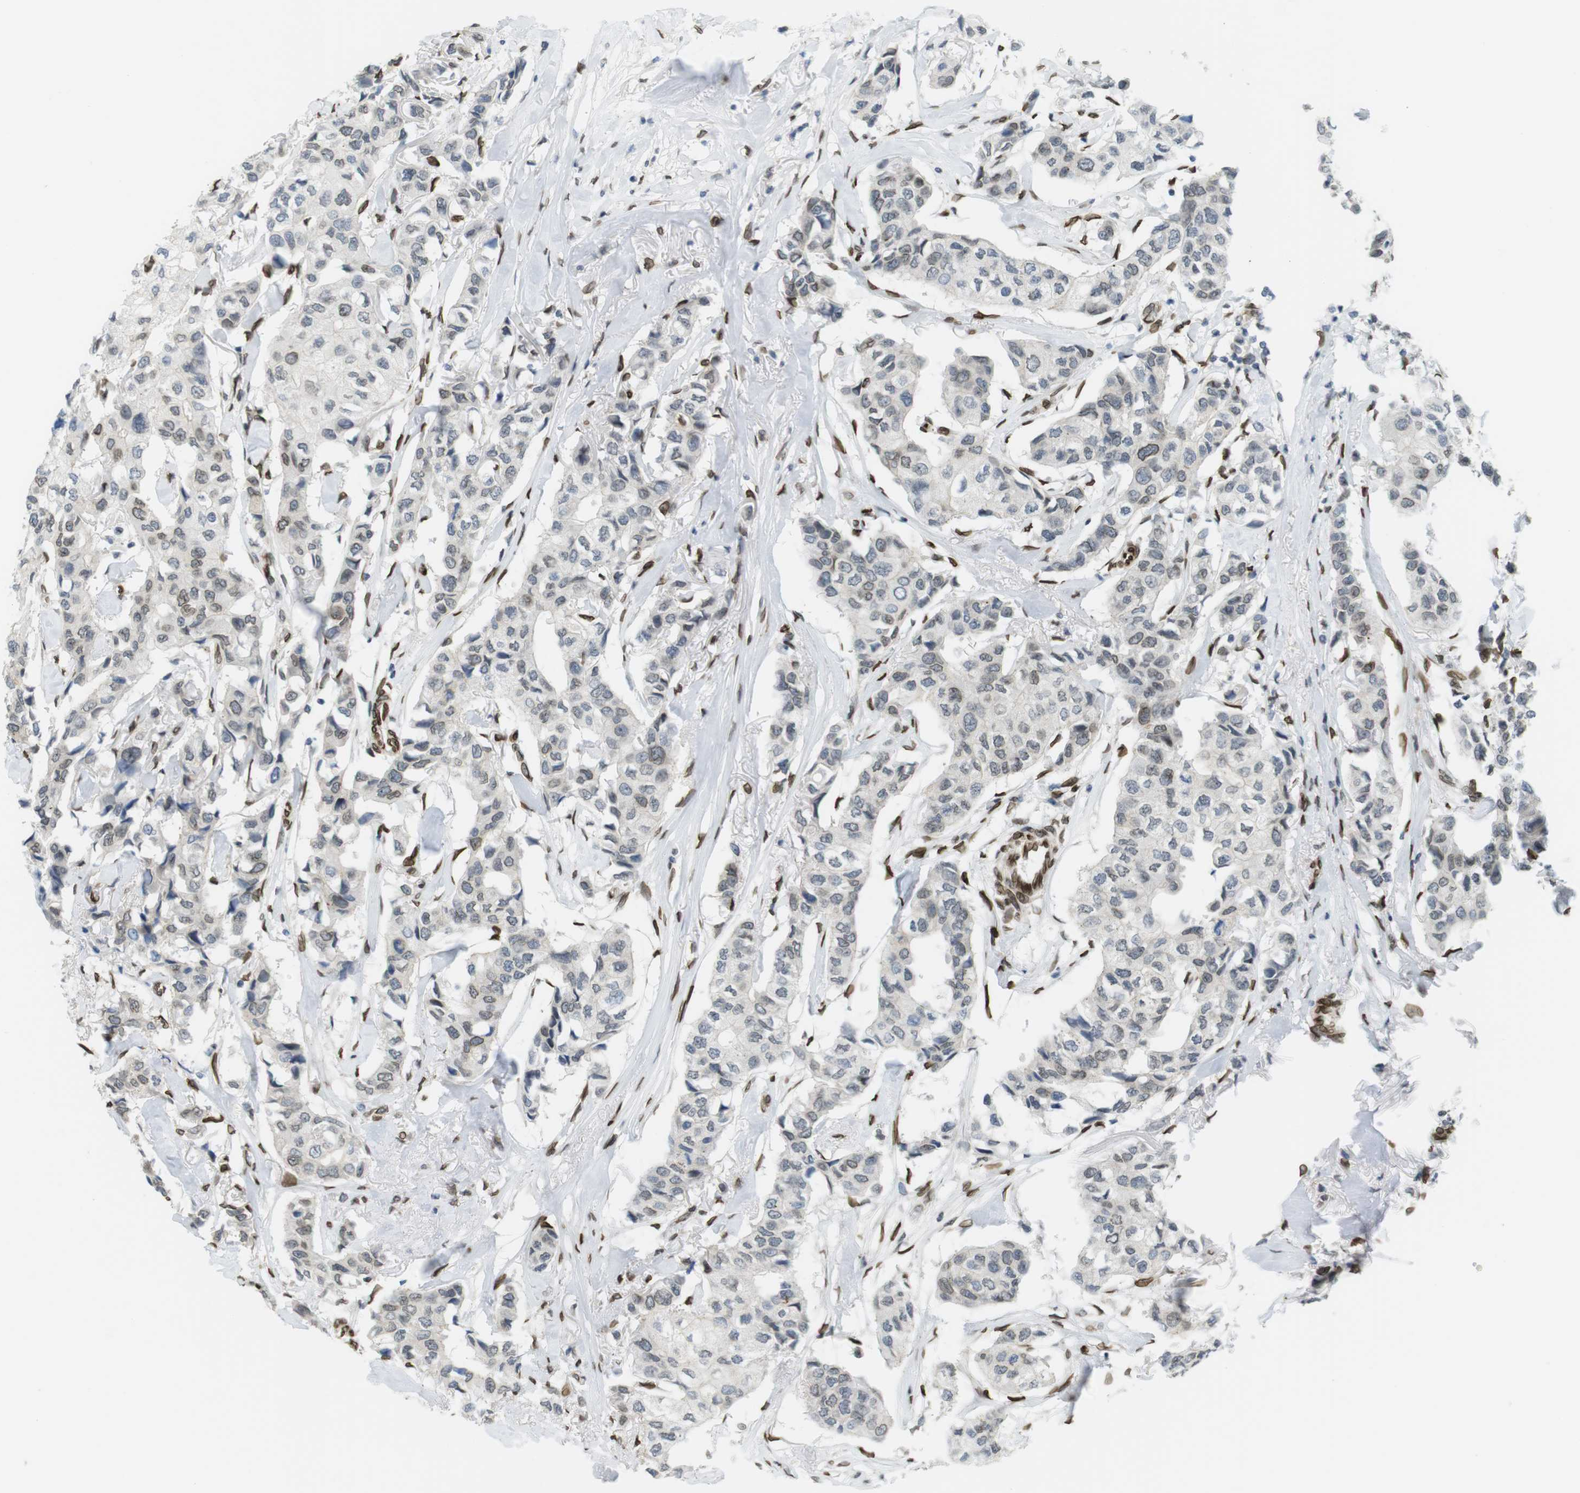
{"staining": {"intensity": "weak", "quantity": "<25%", "location": "nuclear"}, "tissue": "breast cancer", "cell_type": "Tumor cells", "image_type": "cancer", "snomed": [{"axis": "morphology", "description": "Duct carcinoma"}, {"axis": "topography", "description": "Breast"}], "caption": "Immunohistochemistry histopathology image of breast intraductal carcinoma stained for a protein (brown), which displays no expression in tumor cells.", "gene": "ARL6IP6", "patient": {"sex": "female", "age": 80}}